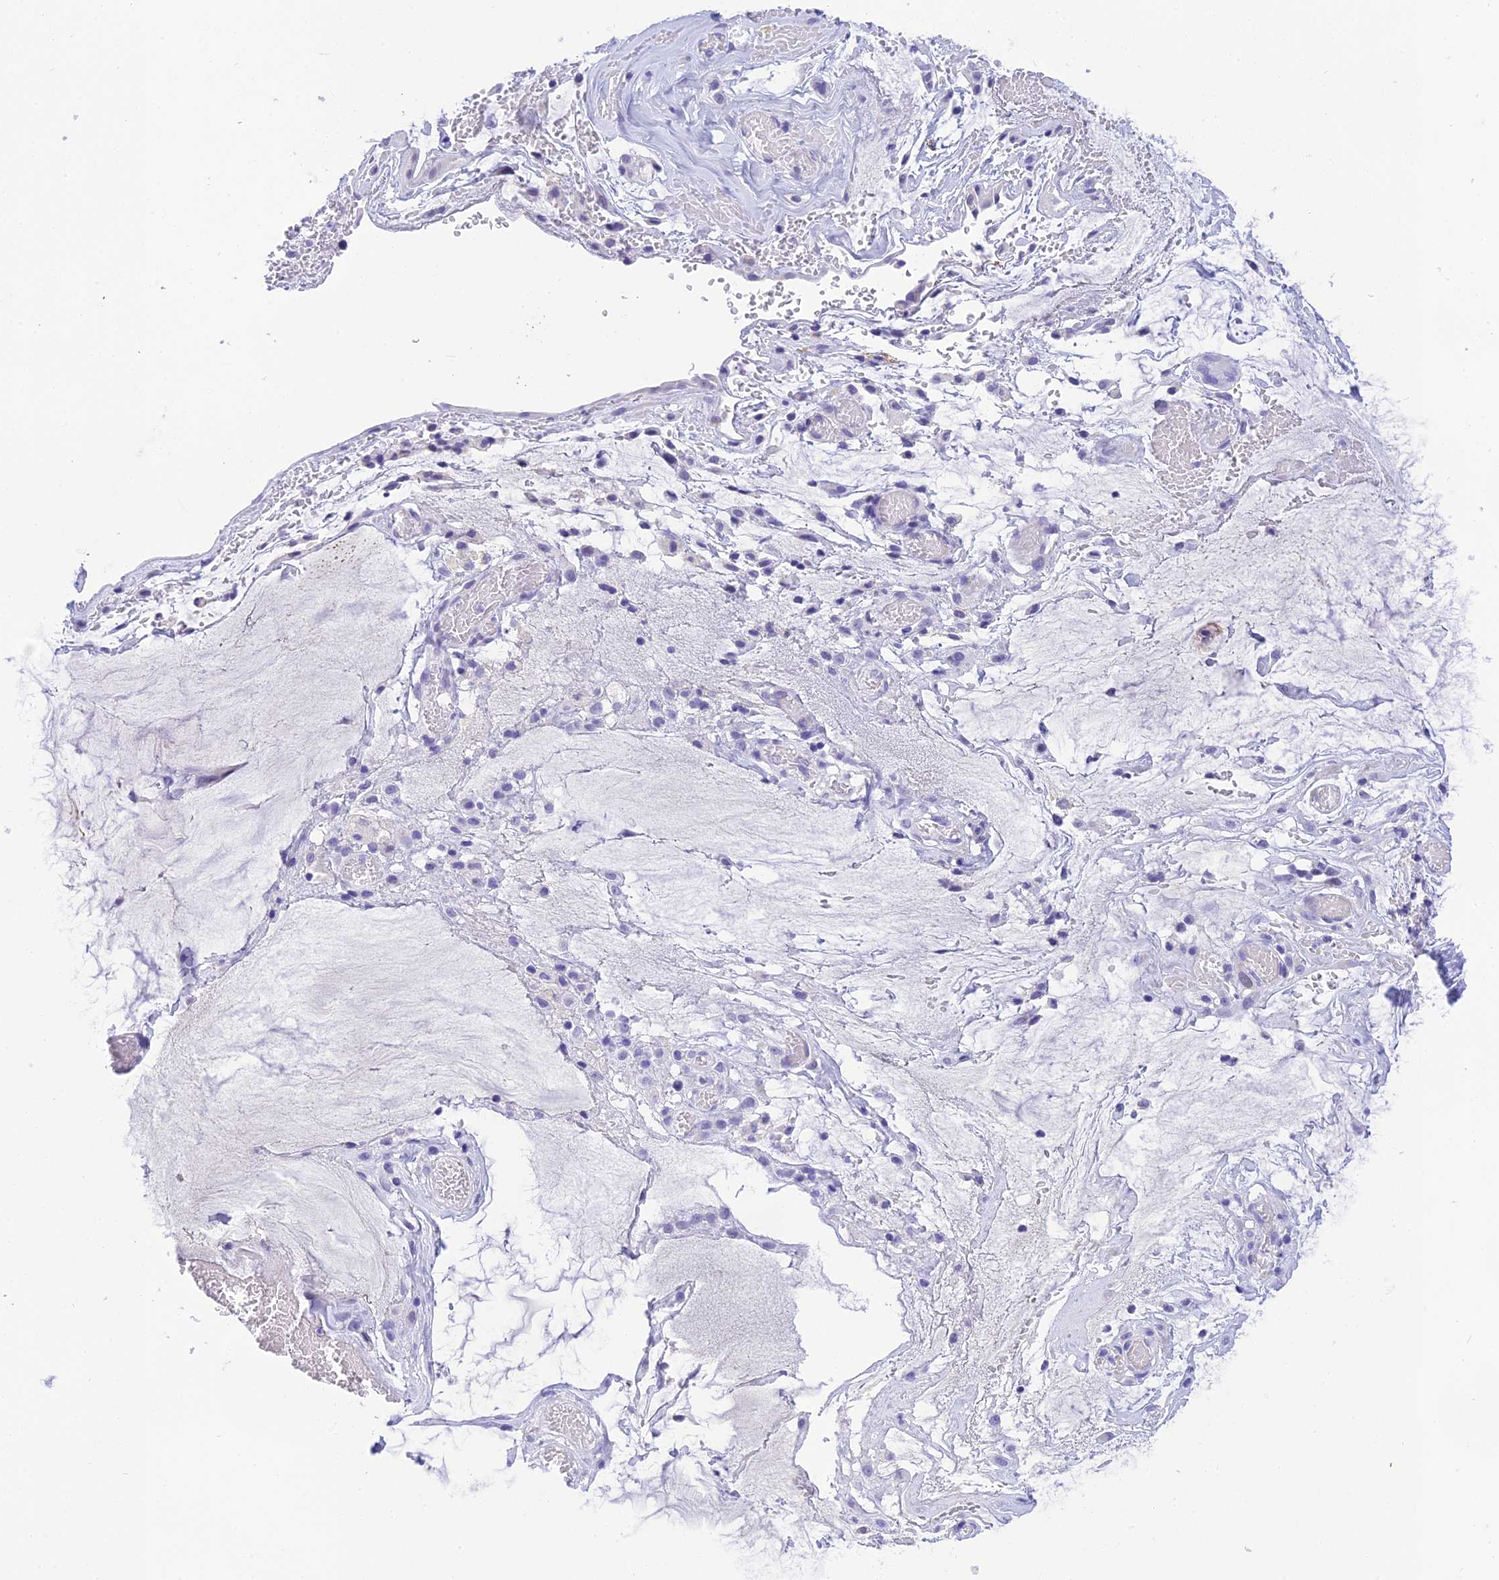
{"staining": {"intensity": "negative", "quantity": "none", "location": "none"}, "tissue": "ovarian cancer", "cell_type": "Tumor cells", "image_type": "cancer", "snomed": [{"axis": "morphology", "description": "Cystadenocarcinoma, mucinous, NOS"}, {"axis": "topography", "description": "Ovary"}], "caption": "IHC photomicrograph of human ovarian mucinous cystadenocarcinoma stained for a protein (brown), which exhibits no positivity in tumor cells.", "gene": "KDELR3", "patient": {"sex": "female", "age": 73}}